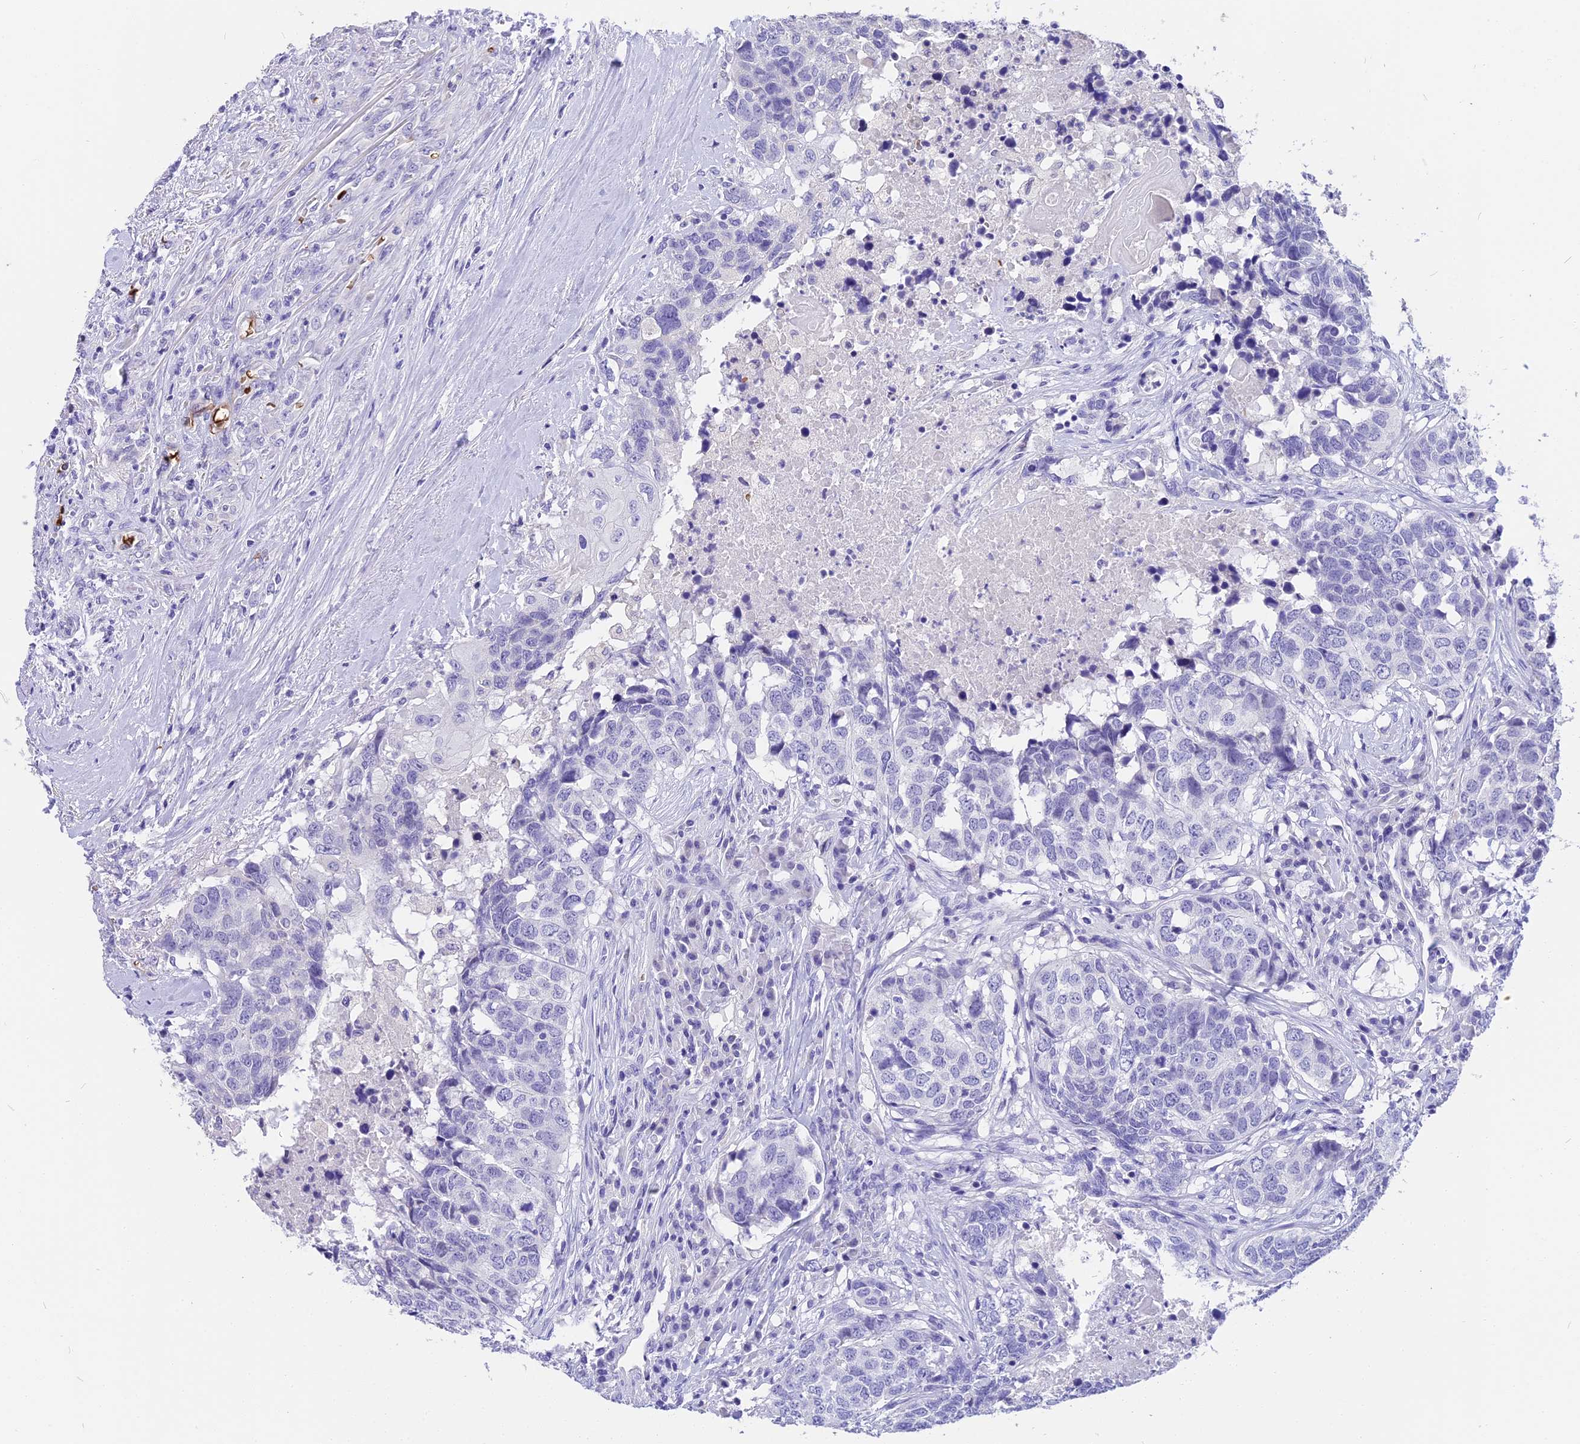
{"staining": {"intensity": "negative", "quantity": "none", "location": "none"}, "tissue": "head and neck cancer", "cell_type": "Tumor cells", "image_type": "cancer", "snomed": [{"axis": "morphology", "description": "Squamous cell carcinoma, NOS"}, {"axis": "topography", "description": "Head-Neck"}], "caption": "A high-resolution micrograph shows immunohistochemistry staining of head and neck cancer (squamous cell carcinoma), which demonstrates no significant staining in tumor cells.", "gene": "TNNC2", "patient": {"sex": "male", "age": 66}}